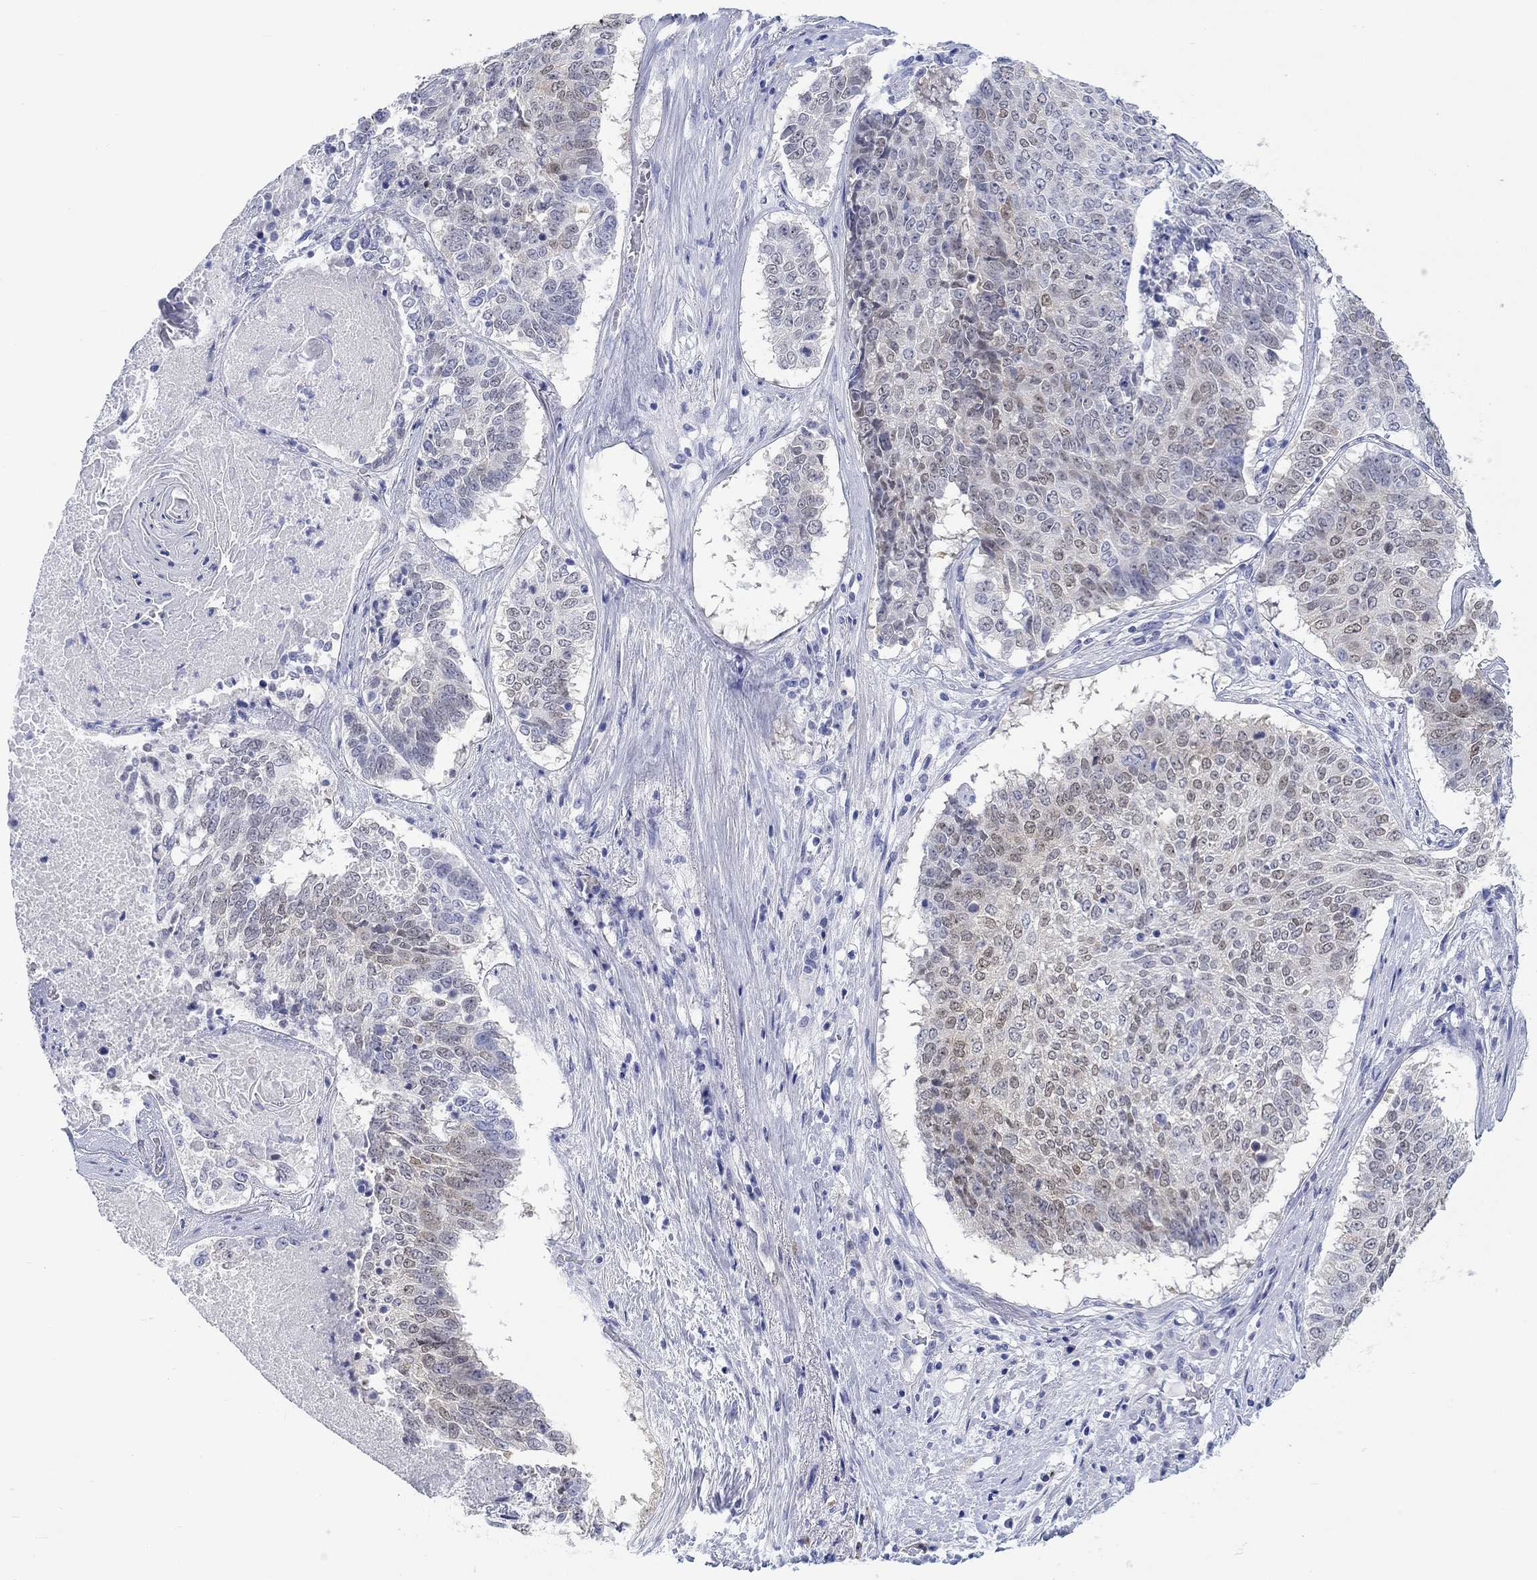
{"staining": {"intensity": "weak", "quantity": "25%-75%", "location": "nuclear"}, "tissue": "lung cancer", "cell_type": "Tumor cells", "image_type": "cancer", "snomed": [{"axis": "morphology", "description": "Squamous cell carcinoma, NOS"}, {"axis": "topography", "description": "Lung"}], "caption": "This is an image of immunohistochemistry (IHC) staining of lung cancer, which shows weak expression in the nuclear of tumor cells.", "gene": "MSI1", "patient": {"sex": "male", "age": 64}}